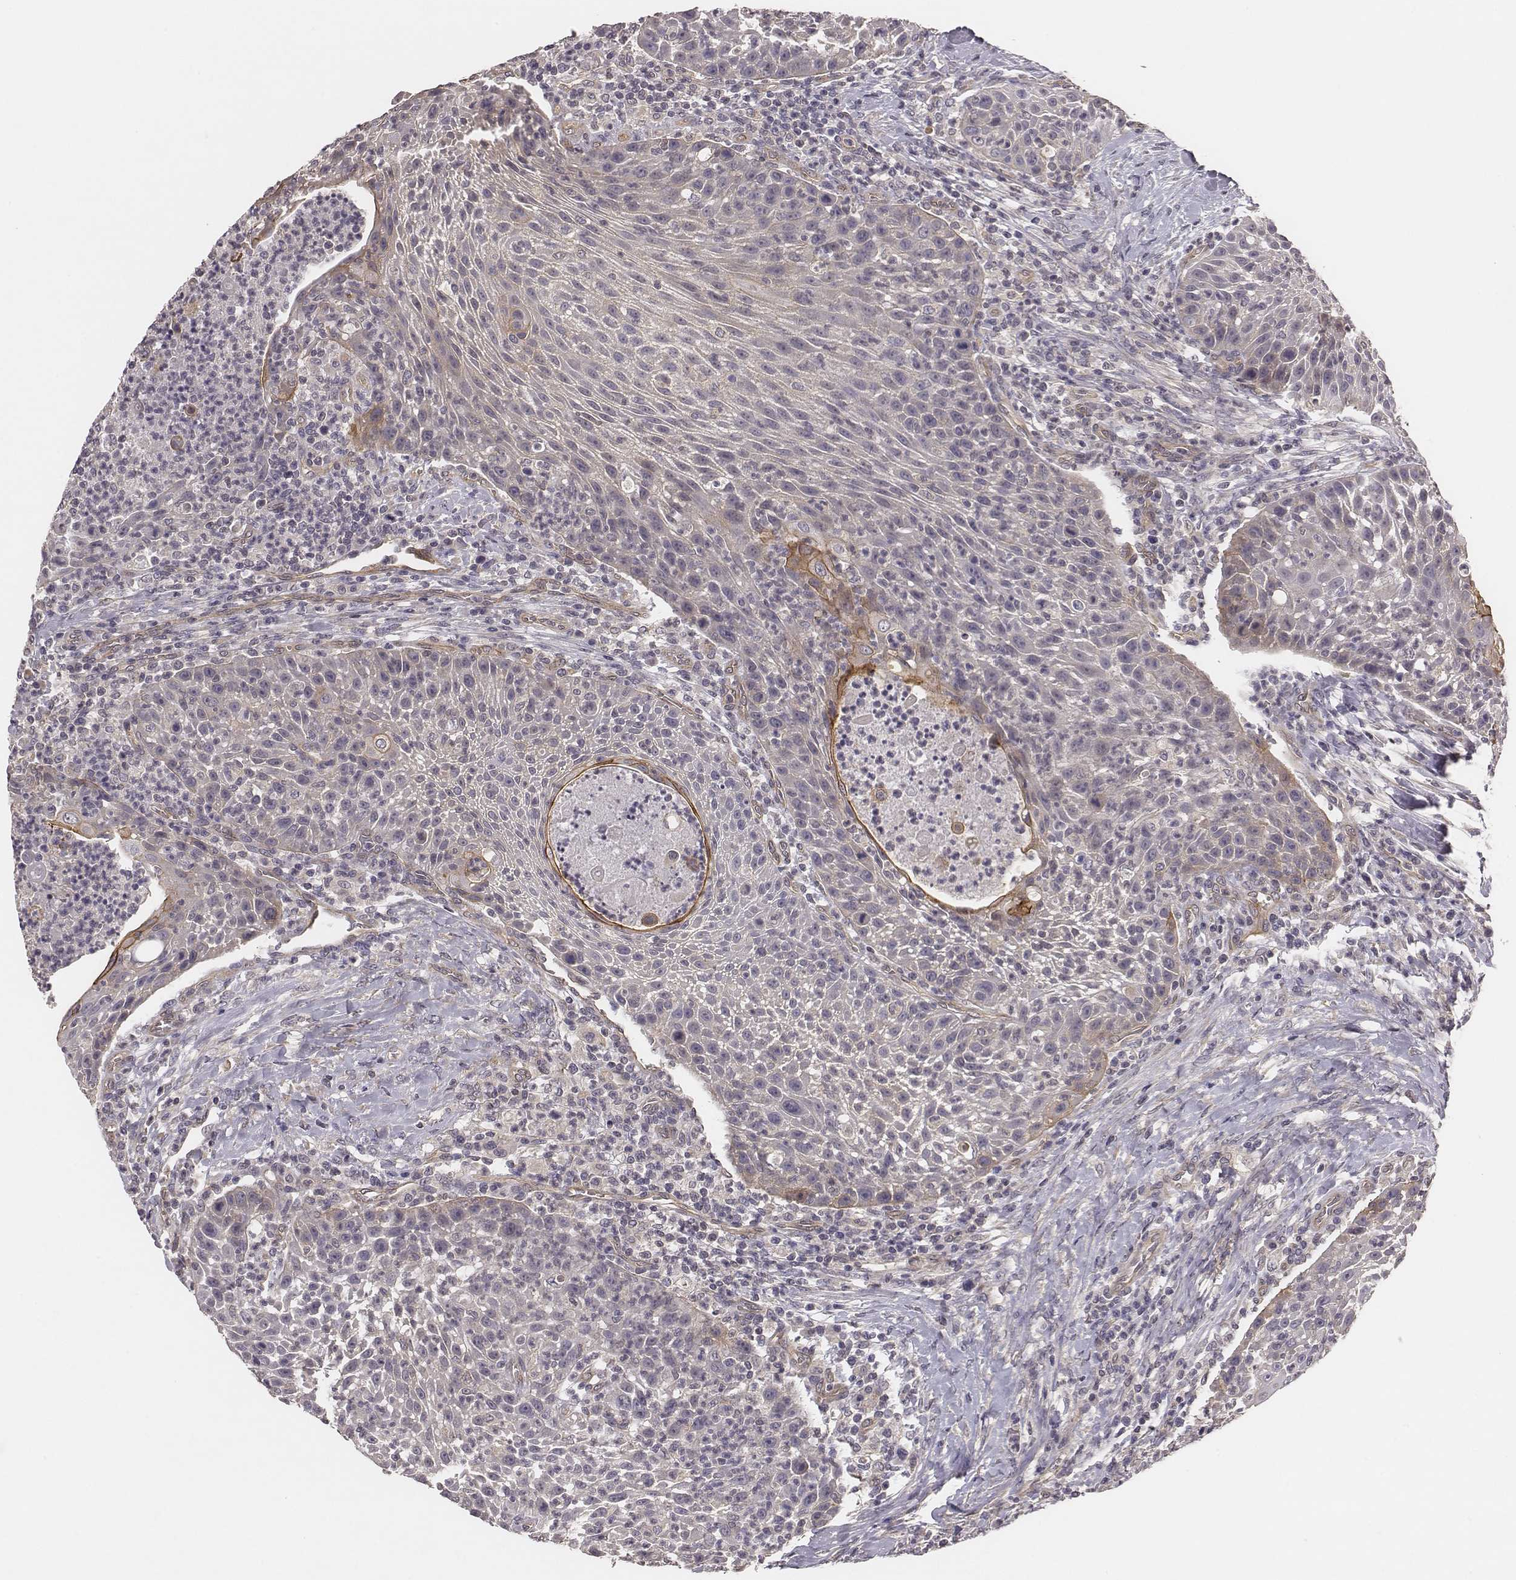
{"staining": {"intensity": "negative", "quantity": "none", "location": "none"}, "tissue": "head and neck cancer", "cell_type": "Tumor cells", "image_type": "cancer", "snomed": [{"axis": "morphology", "description": "Squamous cell carcinoma, NOS"}, {"axis": "topography", "description": "Head-Neck"}], "caption": "This is an immunohistochemistry histopathology image of human head and neck cancer. There is no positivity in tumor cells.", "gene": "SCARF1", "patient": {"sex": "male", "age": 69}}